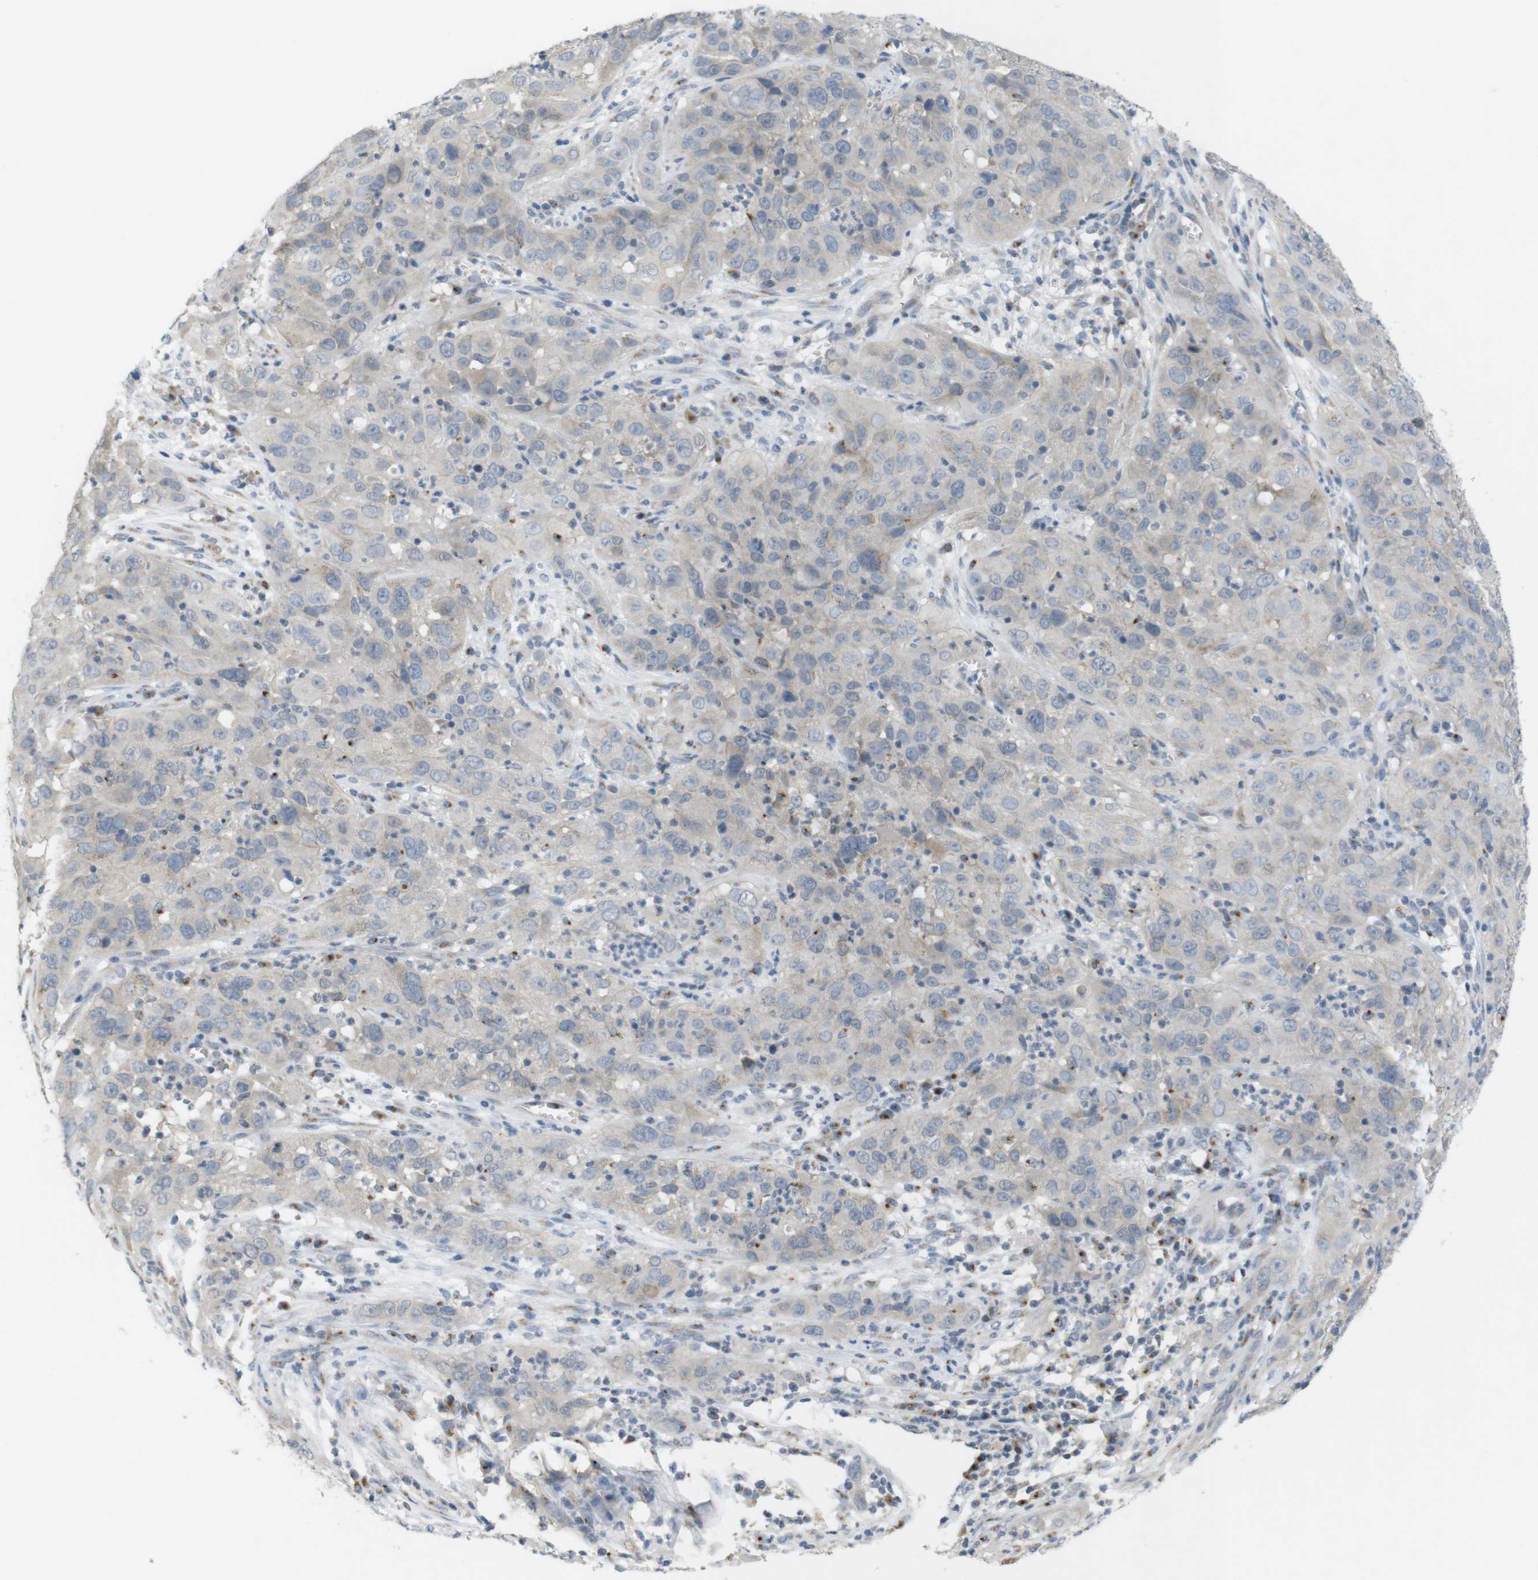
{"staining": {"intensity": "negative", "quantity": "none", "location": "none"}, "tissue": "cervical cancer", "cell_type": "Tumor cells", "image_type": "cancer", "snomed": [{"axis": "morphology", "description": "Squamous cell carcinoma, NOS"}, {"axis": "topography", "description": "Cervix"}], "caption": "Squamous cell carcinoma (cervical) stained for a protein using IHC demonstrates no expression tumor cells.", "gene": "YIPF3", "patient": {"sex": "female", "age": 32}}